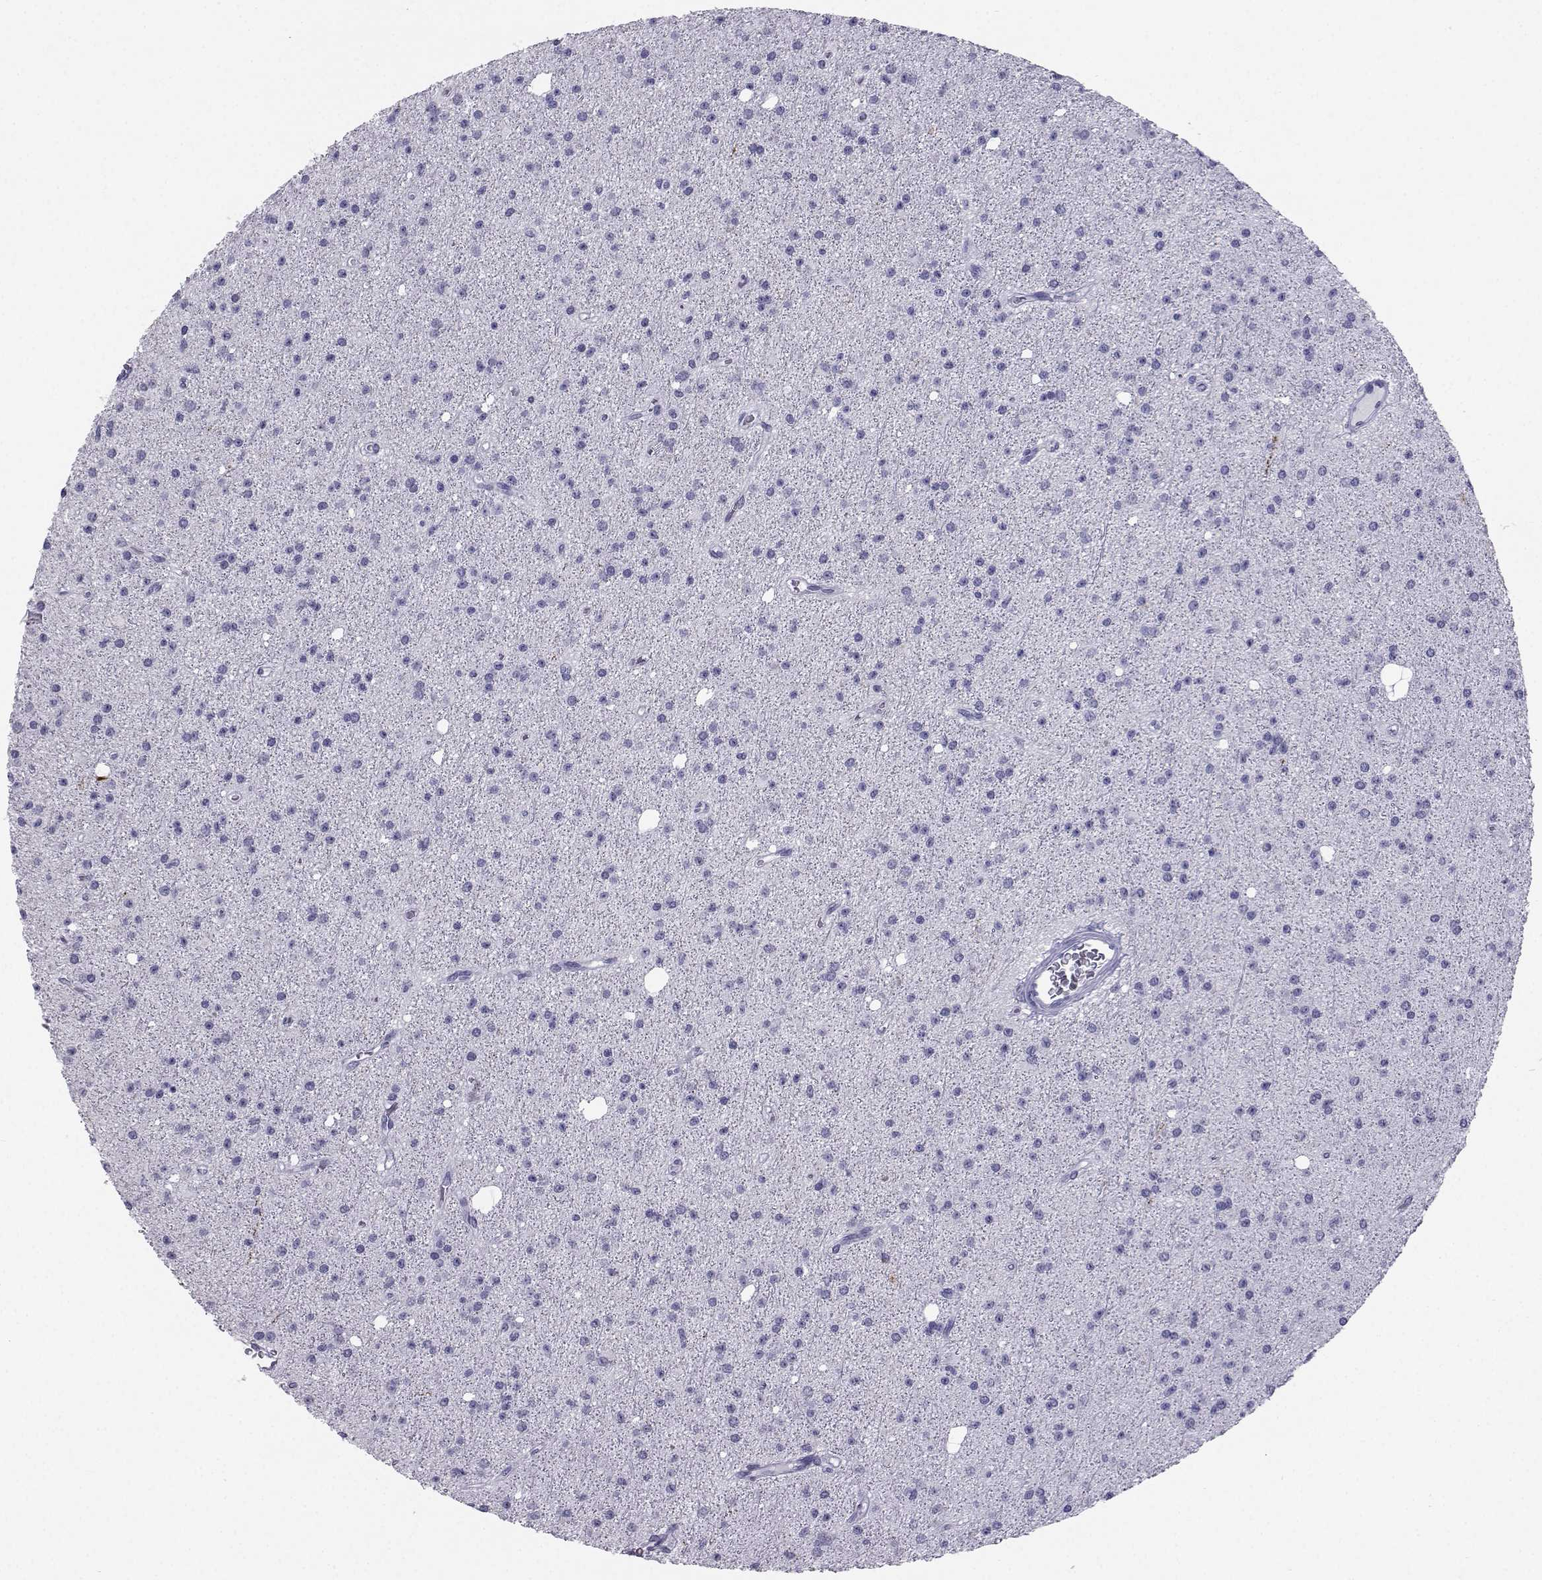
{"staining": {"intensity": "negative", "quantity": "none", "location": "none"}, "tissue": "glioma", "cell_type": "Tumor cells", "image_type": "cancer", "snomed": [{"axis": "morphology", "description": "Glioma, malignant, Low grade"}, {"axis": "topography", "description": "Brain"}], "caption": "This histopathology image is of glioma stained with IHC to label a protein in brown with the nuclei are counter-stained blue. There is no staining in tumor cells.", "gene": "SST", "patient": {"sex": "male", "age": 27}}